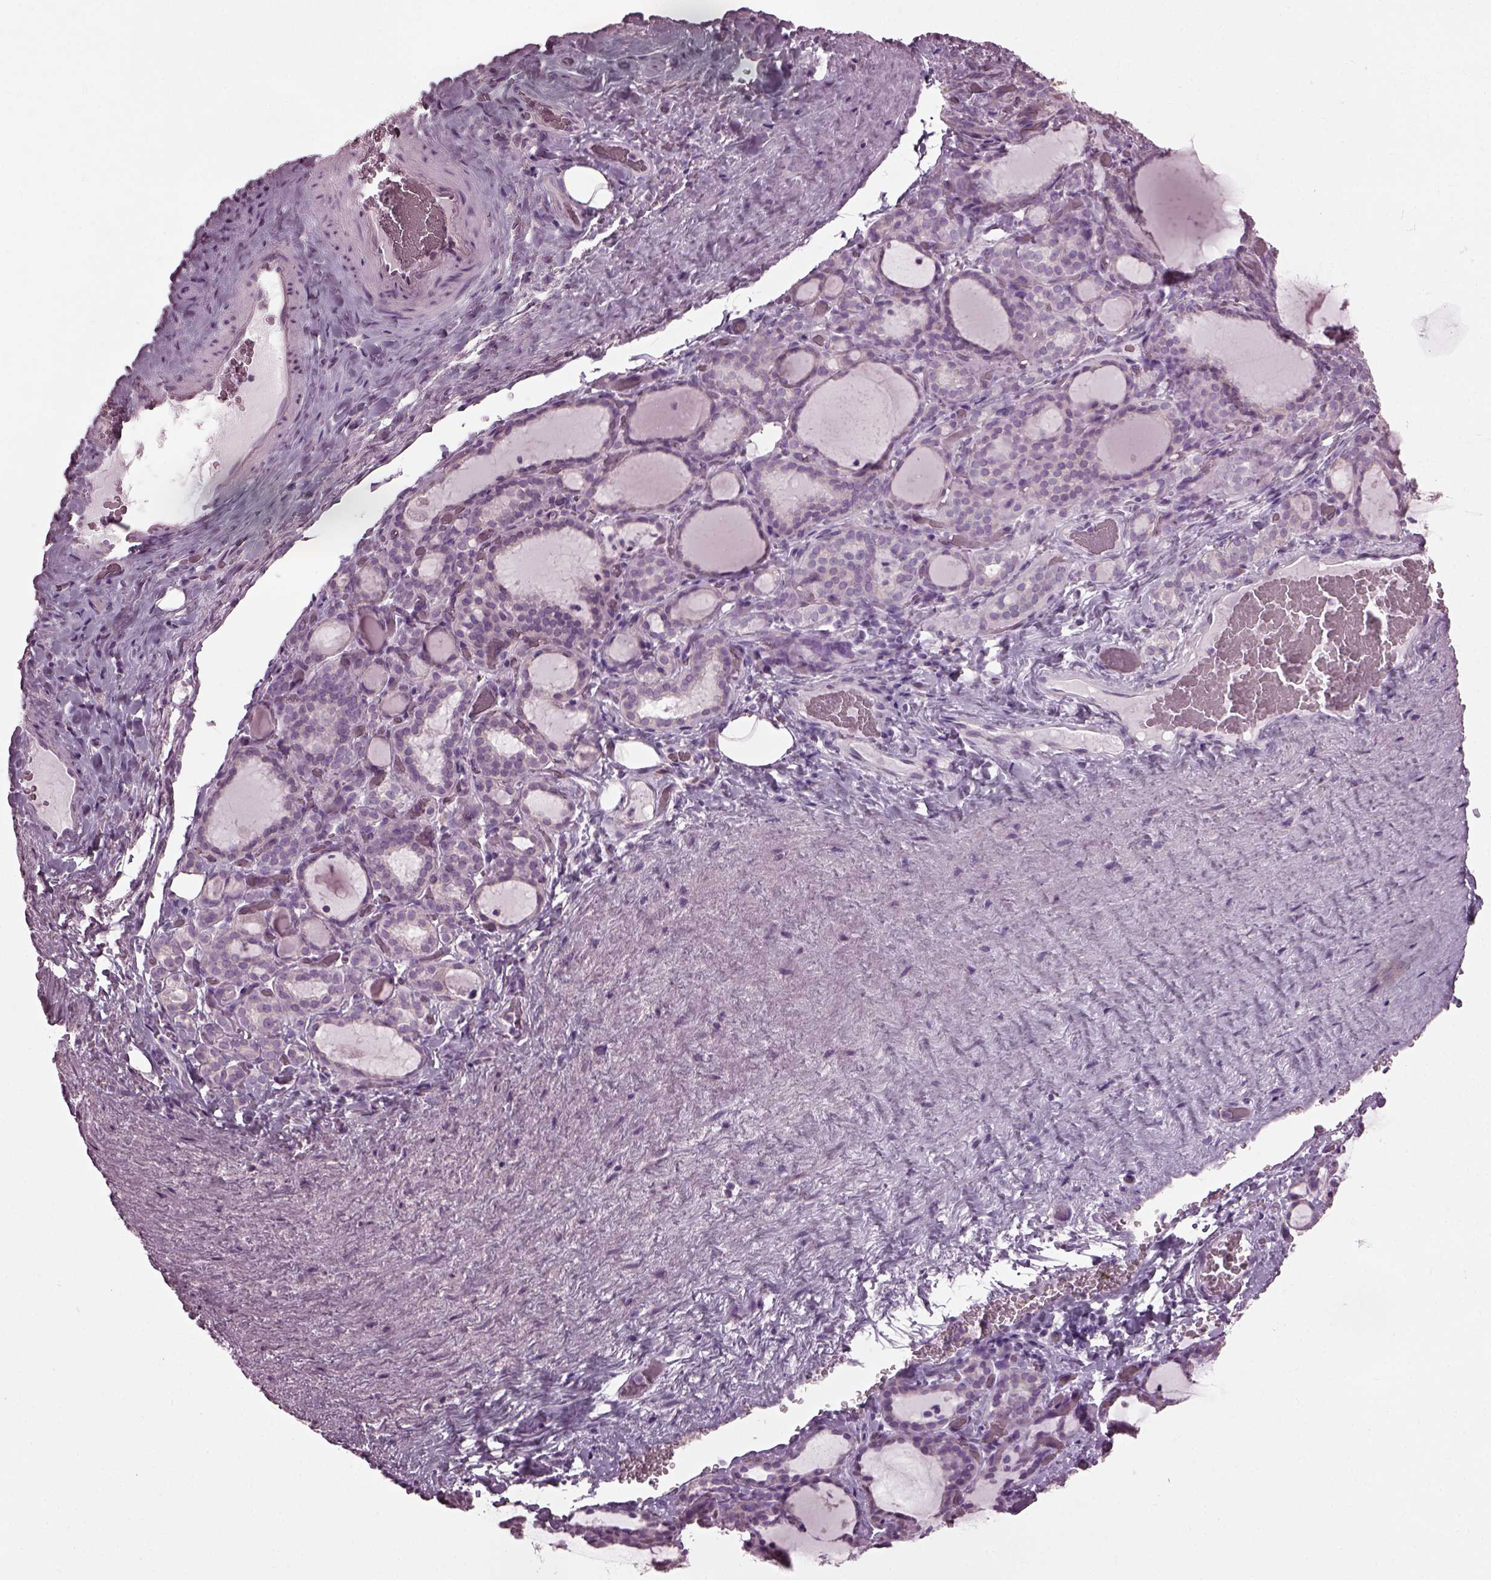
{"staining": {"intensity": "negative", "quantity": "none", "location": "none"}, "tissue": "thyroid gland", "cell_type": "Glandular cells", "image_type": "normal", "snomed": [{"axis": "morphology", "description": "Normal tissue, NOS"}, {"axis": "topography", "description": "Thyroid gland"}], "caption": "This is an immunohistochemistry (IHC) histopathology image of unremarkable thyroid gland. There is no positivity in glandular cells.", "gene": "CABP5", "patient": {"sex": "female", "age": 22}}